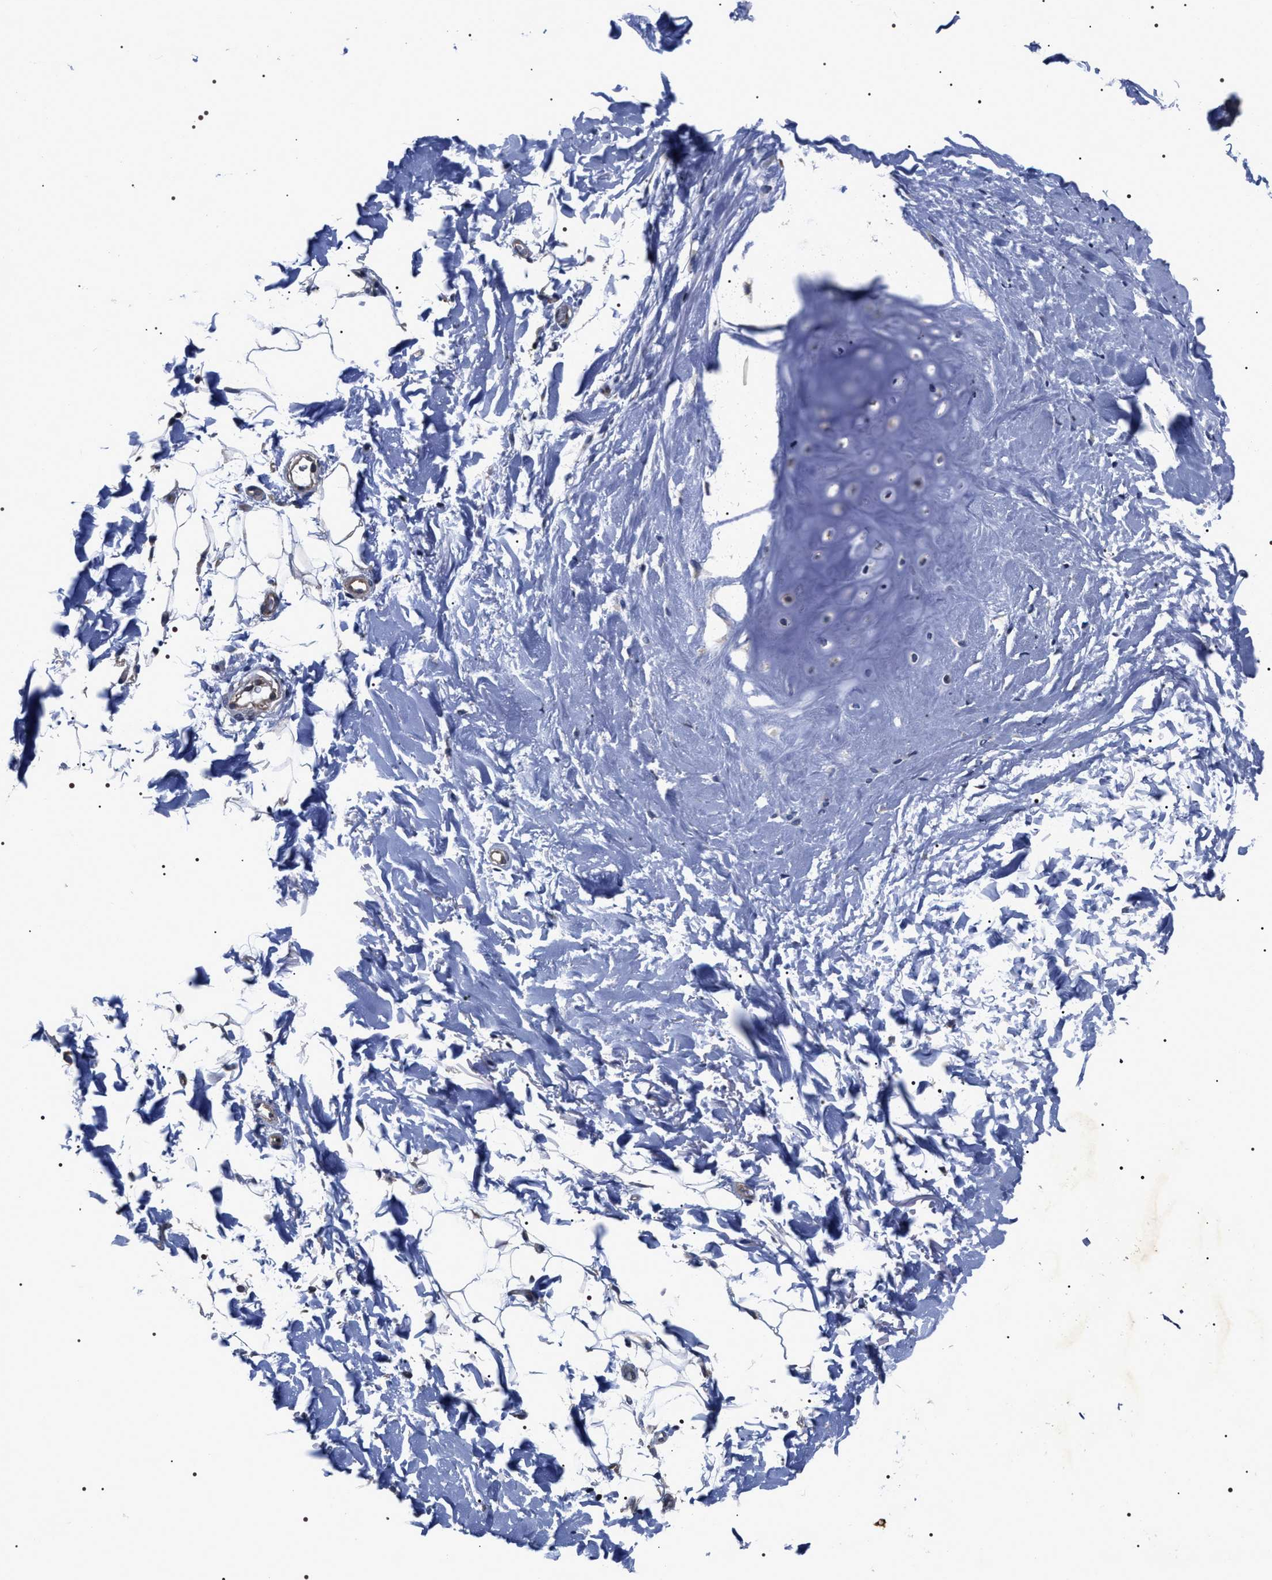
{"staining": {"intensity": "negative", "quantity": "none", "location": "none"}, "tissue": "adipose tissue", "cell_type": "Adipocytes", "image_type": "normal", "snomed": [{"axis": "morphology", "description": "Normal tissue, NOS"}, {"axis": "topography", "description": "Cartilage tissue"}, {"axis": "topography", "description": "Bronchus"}], "caption": "IHC micrograph of unremarkable human adipose tissue stained for a protein (brown), which exhibits no expression in adipocytes.", "gene": "MIS18A", "patient": {"sex": "female", "age": 73}}